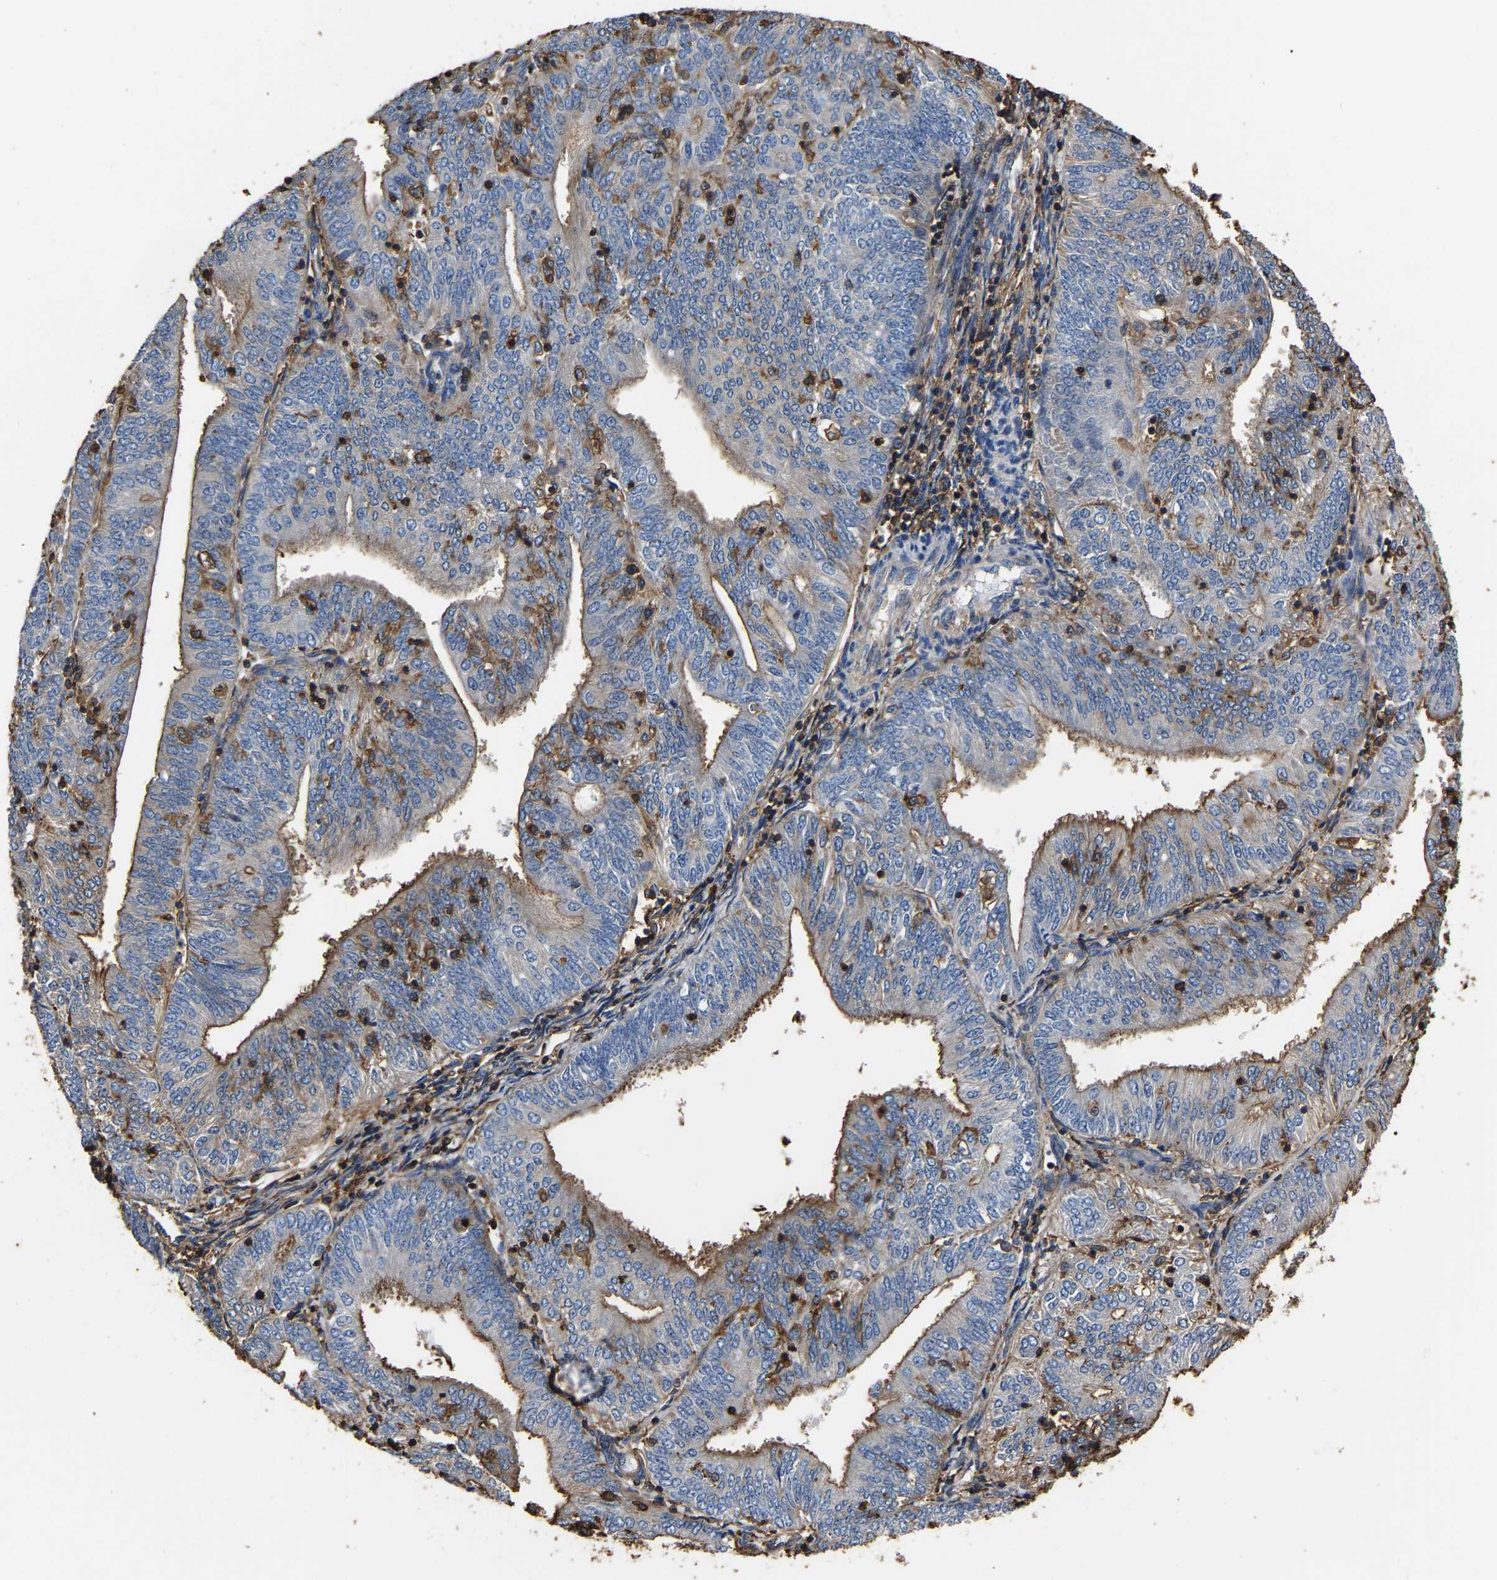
{"staining": {"intensity": "moderate", "quantity": "25%-75%", "location": "cytoplasmic/membranous"}, "tissue": "endometrial cancer", "cell_type": "Tumor cells", "image_type": "cancer", "snomed": [{"axis": "morphology", "description": "Adenocarcinoma, NOS"}, {"axis": "topography", "description": "Endometrium"}], "caption": "DAB immunohistochemical staining of endometrial cancer (adenocarcinoma) demonstrates moderate cytoplasmic/membranous protein expression in about 25%-75% of tumor cells. Nuclei are stained in blue.", "gene": "ARMT1", "patient": {"sex": "female", "age": 58}}